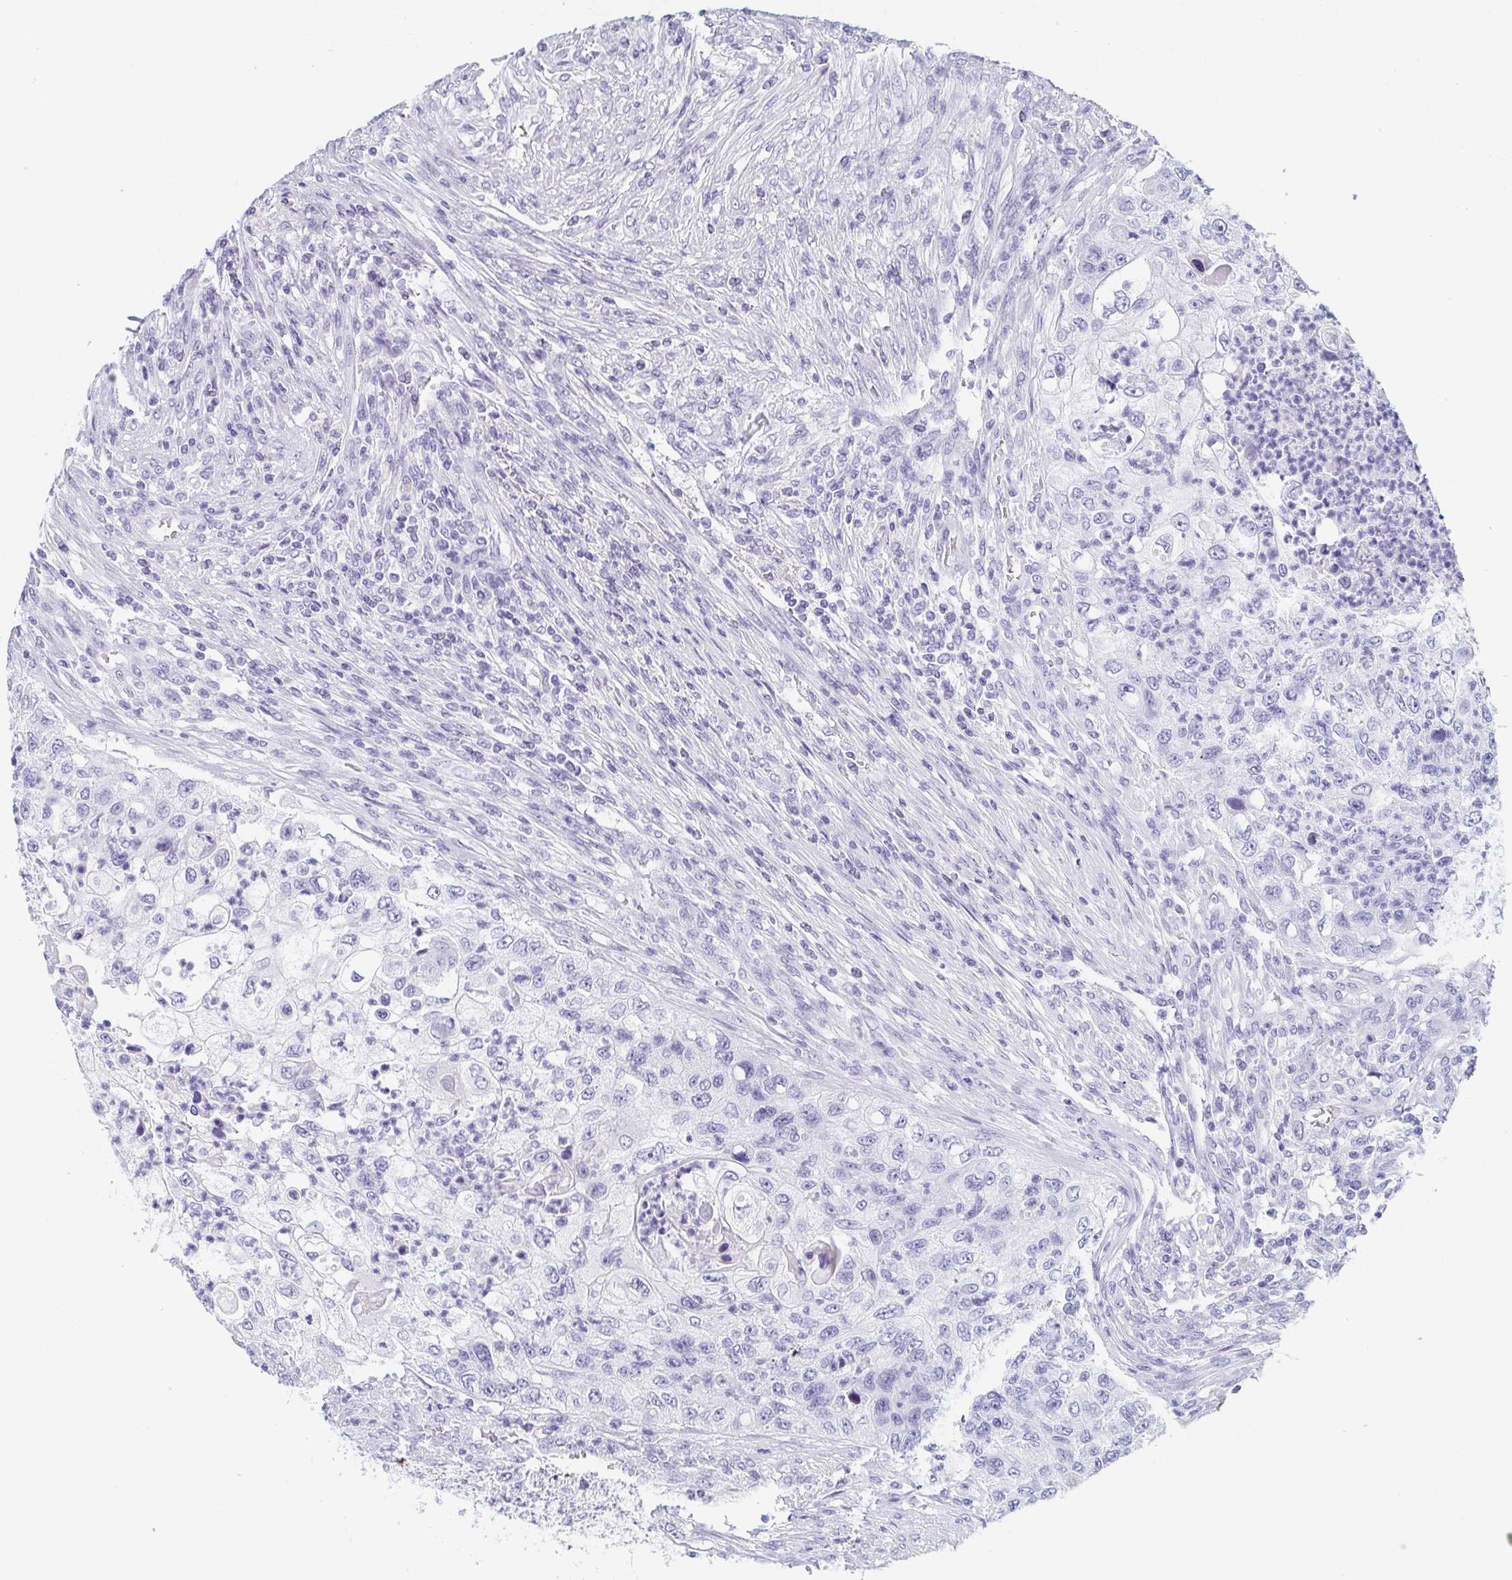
{"staining": {"intensity": "negative", "quantity": "none", "location": "none"}, "tissue": "urothelial cancer", "cell_type": "Tumor cells", "image_type": "cancer", "snomed": [{"axis": "morphology", "description": "Urothelial carcinoma, High grade"}, {"axis": "topography", "description": "Urinary bladder"}], "caption": "High-grade urothelial carcinoma was stained to show a protein in brown. There is no significant positivity in tumor cells.", "gene": "REG4", "patient": {"sex": "female", "age": 60}}